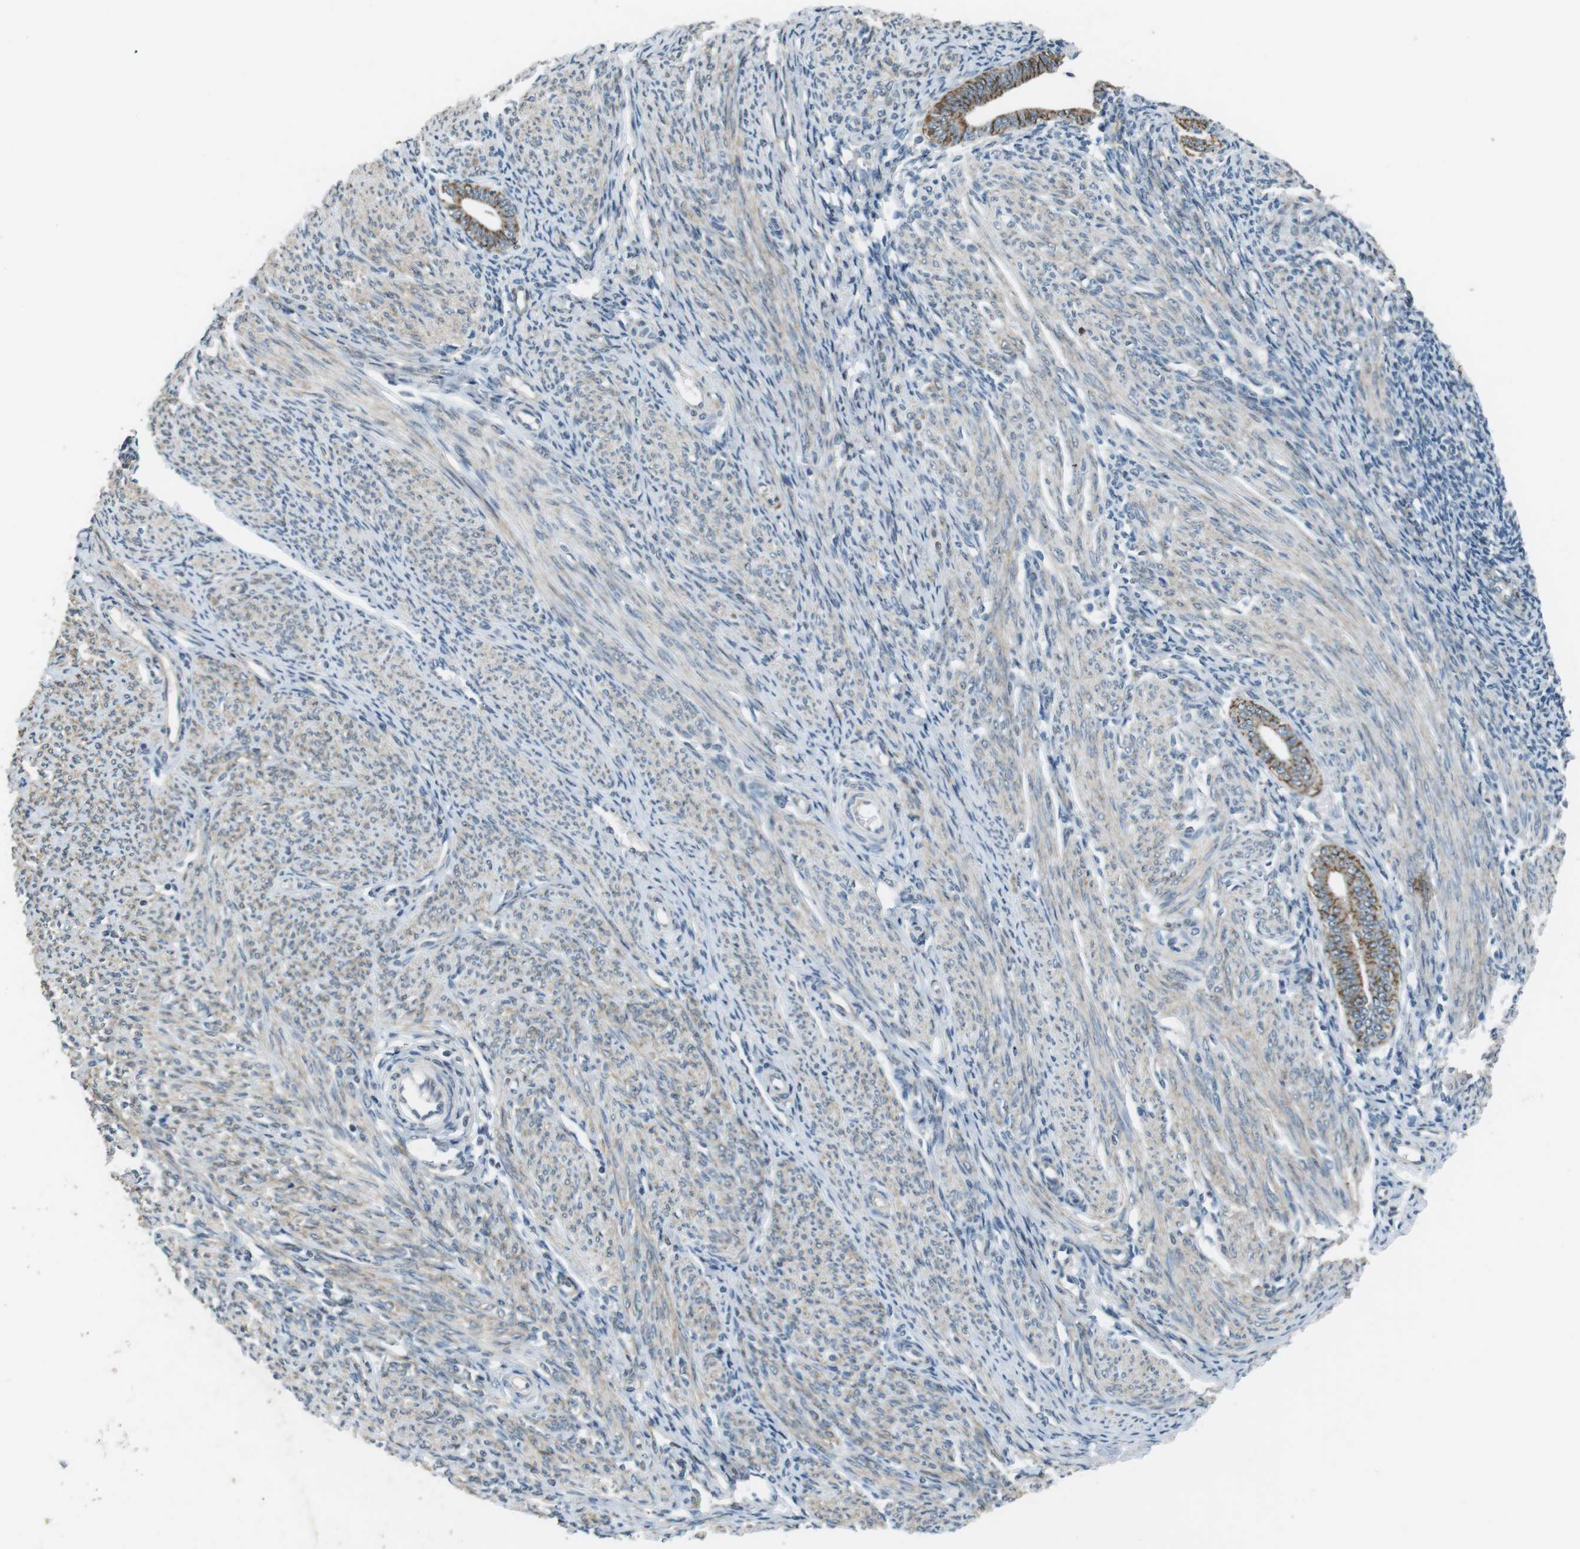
{"staining": {"intensity": "weak", "quantity": "<25%", "location": "cytoplasmic/membranous"}, "tissue": "endometrium", "cell_type": "Cells in endometrial stroma", "image_type": "normal", "snomed": [{"axis": "morphology", "description": "Normal tissue, NOS"}, {"axis": "topography", "description": "Endometrium"}], "caption": "Cells in endometrial stroma show no significant protein expression in benign endometrium. (DAB immunohistochemistry visualized using brightfield microscopy, high magnification).", "gene": "CLDN7", "patient": {"sex": "female", "age": 57}}